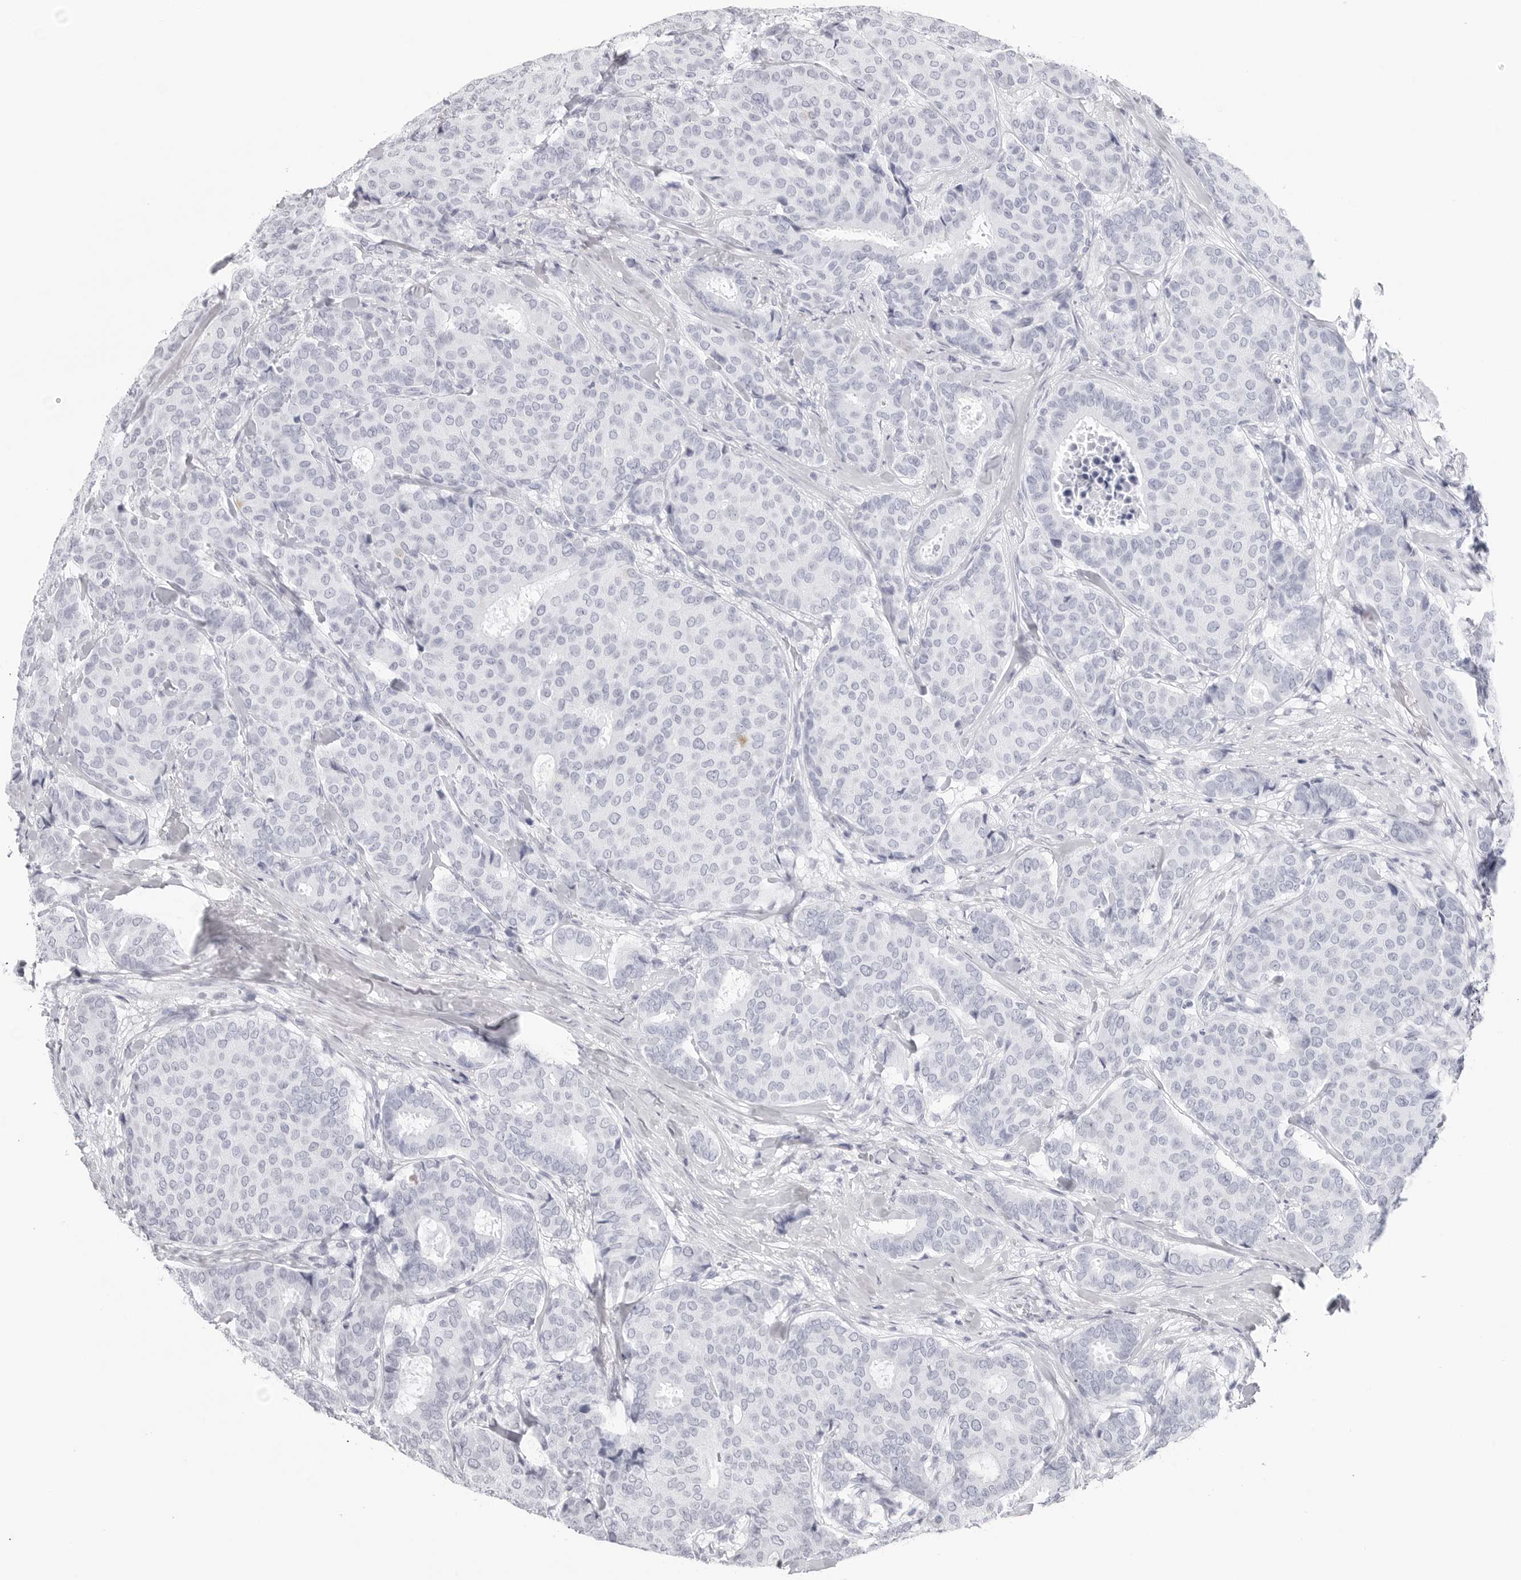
{"staining": {"intensity": "negative", "quantity": "none", "location": "none"}, "tissue": "breast cancer", "cell_type": "Tumor cells", "image_type": "cancer", "snomed": [{"axis": "morphology", "description": "Duct carcinoma"}, {"axis": "topography", "description": "Breast"}], "caption": "Breast cancer (invasive ductal carcinoma) stained for a protein using immunohistochemistry demonstrates no staining tumor cells.", "gene": "CST2", "patient": {"sex": "female", "age": 75}}